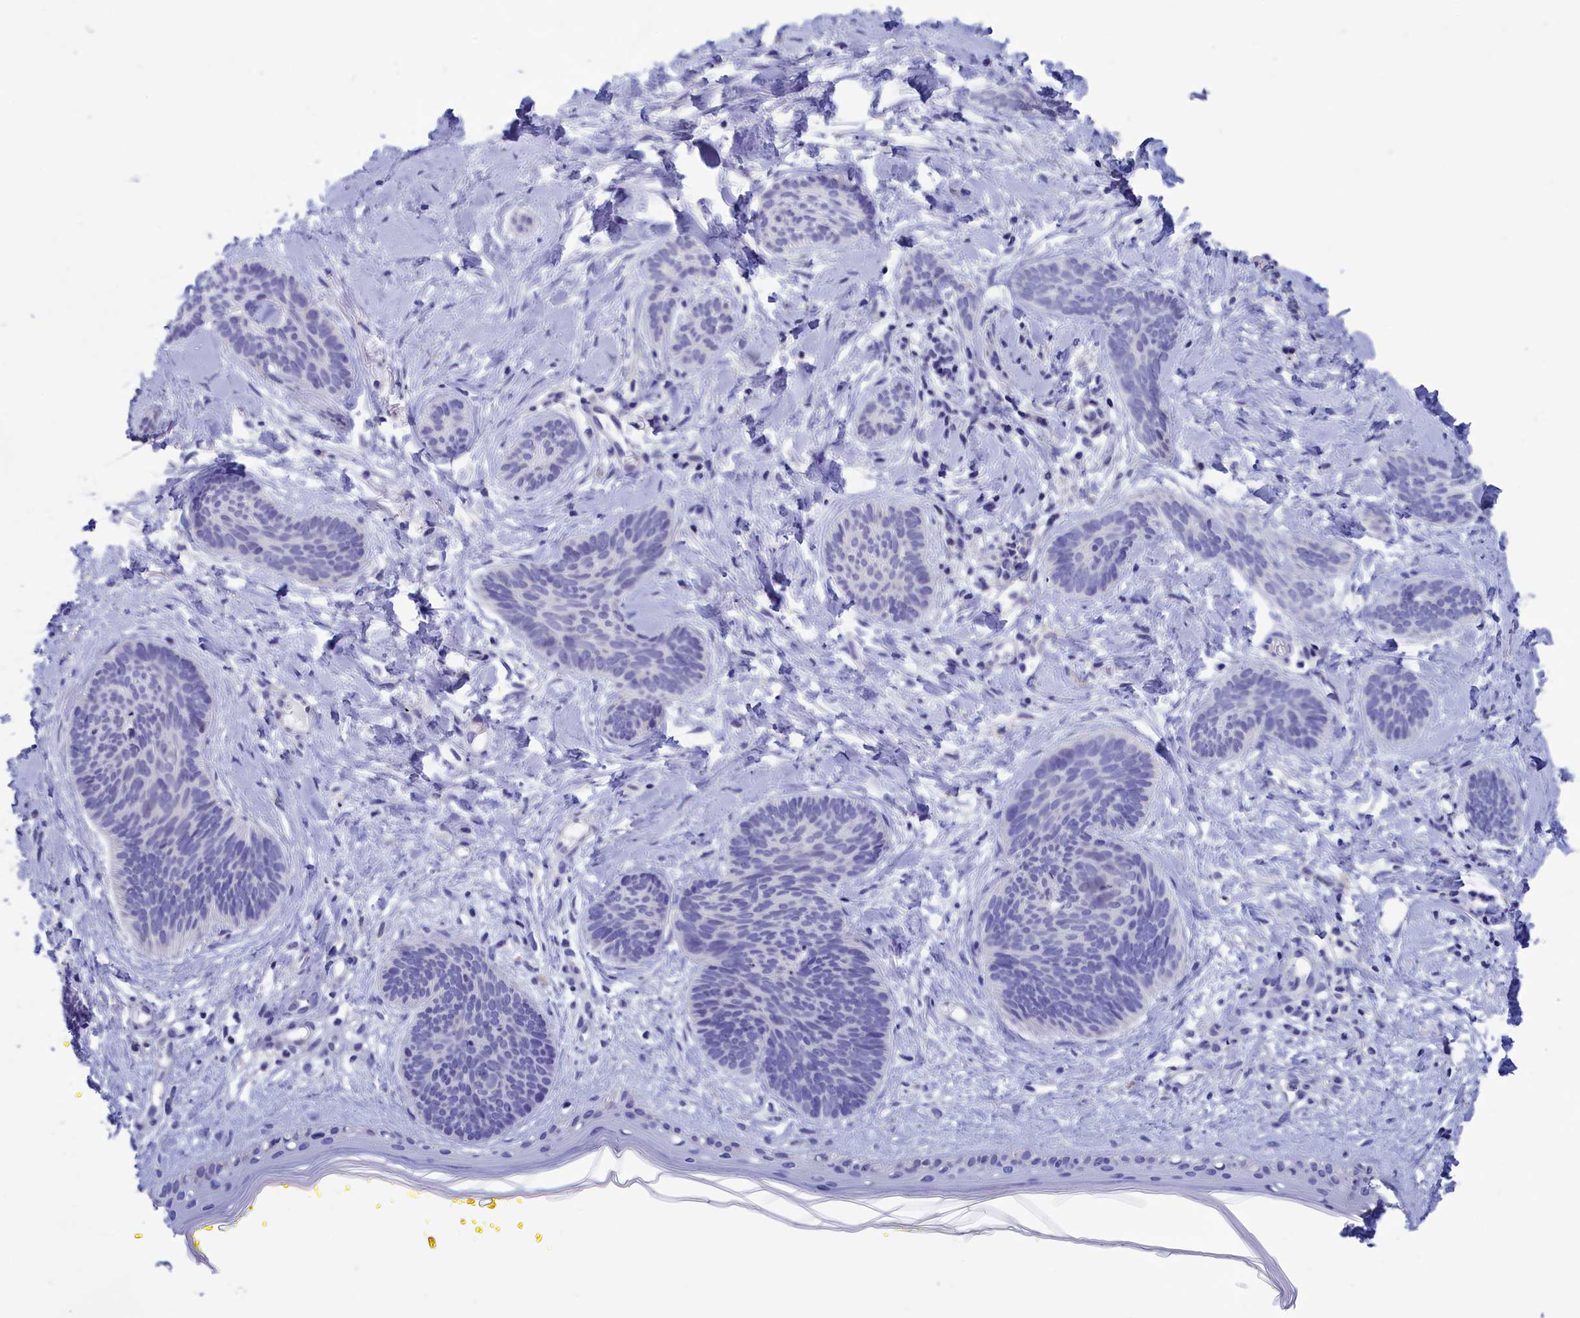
{"staining": {"intensity": "negative", "quantity": "none", "location": "none"}, "tissue": "skin cancer", "cell_type": "Tumor cells", "image_type": "cancer", "snomed": [{"axis": "morphology", "description": "Basal cell carcinoma"}, {"axis": "topography", "description": "Skin"}], "caption": "An immunohistochemistry histopathology image of basal cell carcinoma (skin) is shown. There is no staining in tumor cells of basal cell carcinoma (skin).", "gene": "VPS35L", "patient": {"sex": "female", "age": 81}}